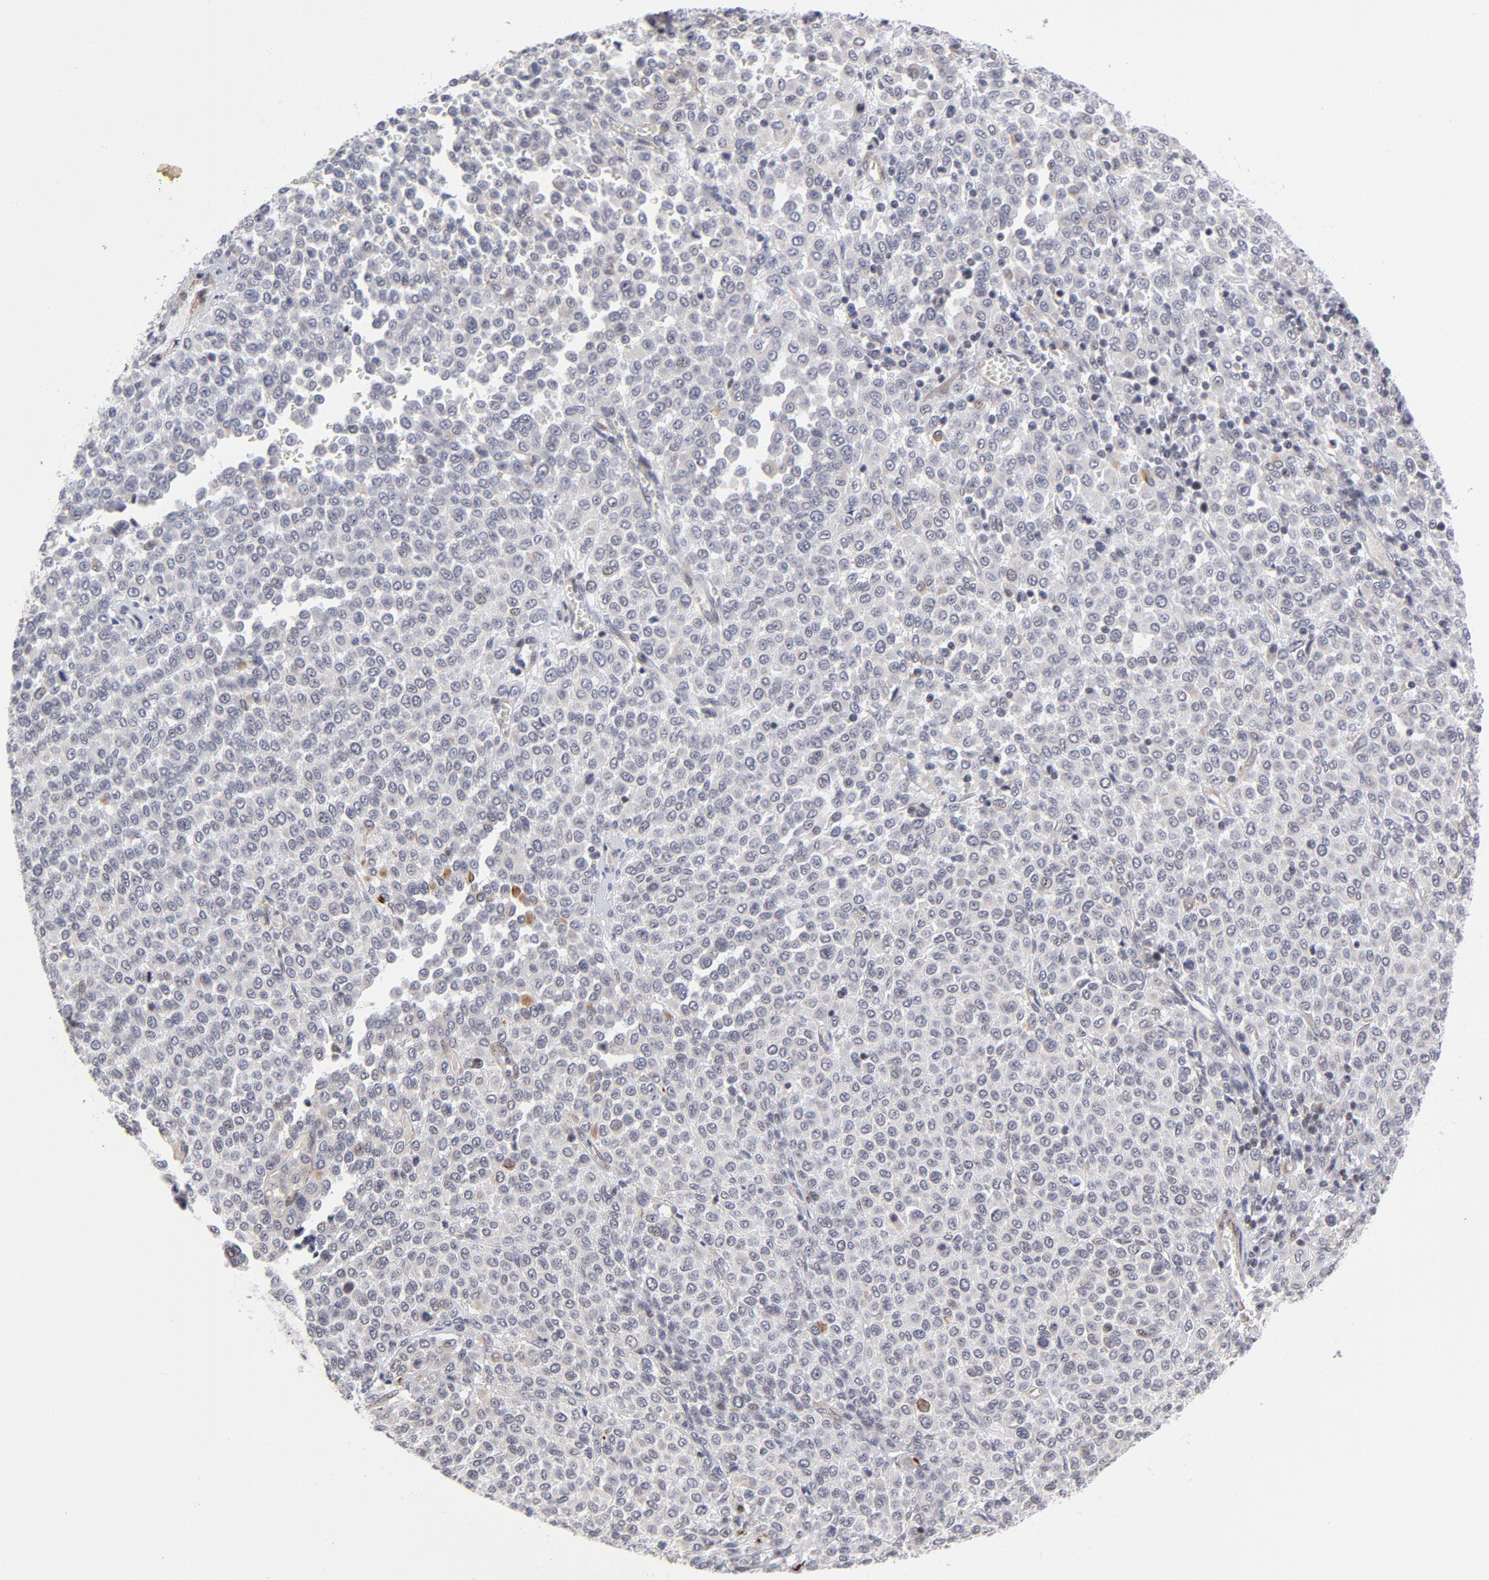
{"staining": {"intensity": "negative", "quantity": "none", "location": "none"}, "tissue": "melanoma", "cell_type": "Tumor cells", "image_type": "cancer", "snomed": [{"axis": "morphology", "description": "Malignant melanoma, Metastatic site"}, {"axis": "topography", "description": "Pancreas"}], "caption": "Melanoma stained for a protein using immunohistochemistry displays no positivity tumor cells.", "gene": "CTCF", "patient": {"sex": "female", "age": 30}}